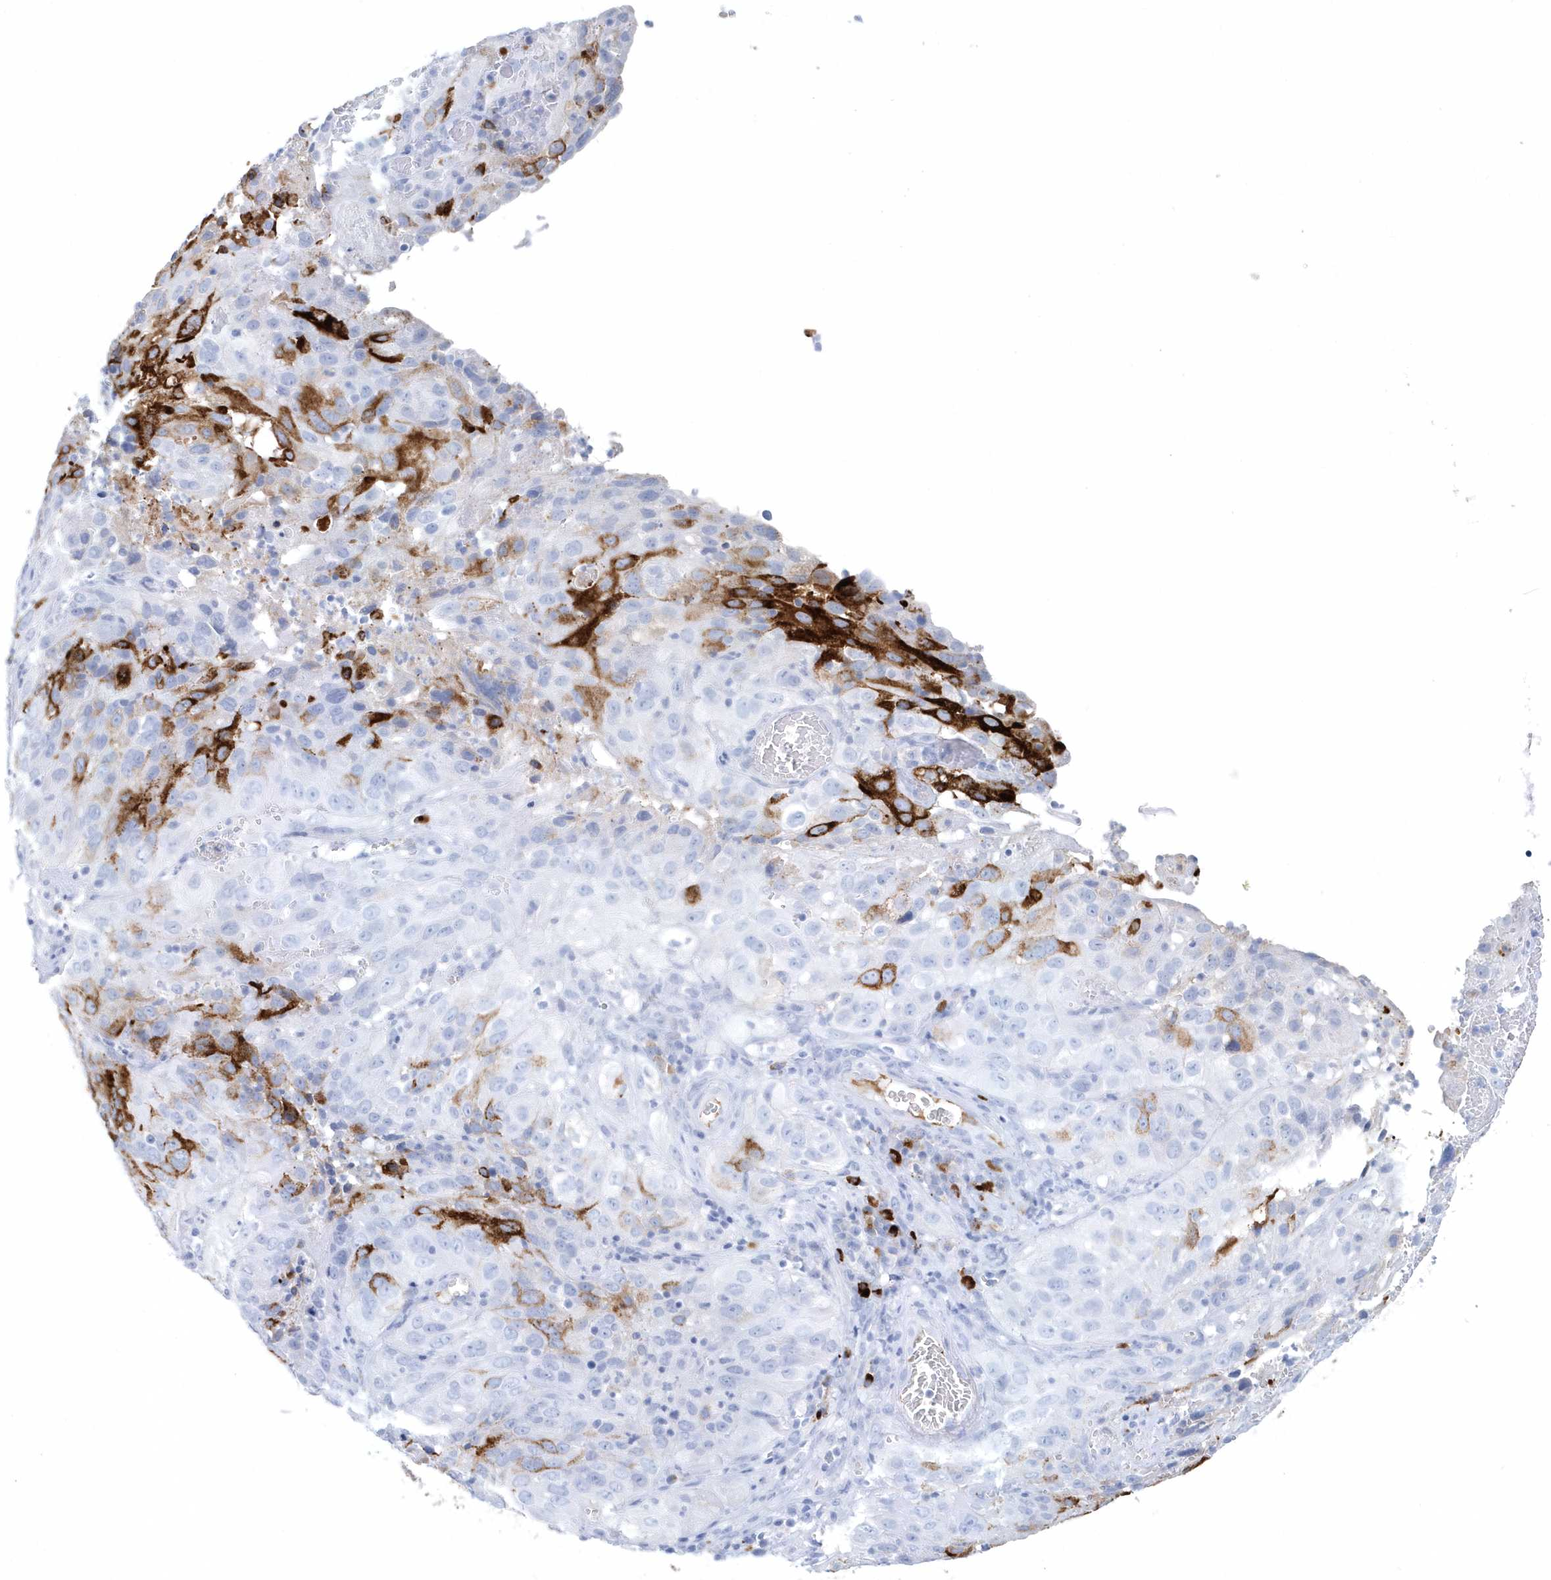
{"staining": {"intensity": "negative", "quantity": "none", "location": "none"}, "tissue": "cervical cancer", "cell_type": "Tumor cells", "image_type": "cancer", "snomed": [{"axis": "morphology", "description": "Squamous cell carcinoma, NOS"}, {"axis": "topography", "description": "Cervix"}], "caption": "The photomicrograph demonstrates no significant expression in tumor cells of squamous cell carcinoma (cervical). Brightfield microscopy of immunohistochemistry (IHC) stained with DAB (brown) and hematoxylin (blue), captured at high magnification.", "gene": "JCHAIN", "patient": {"sex": "female", "age": 32}}